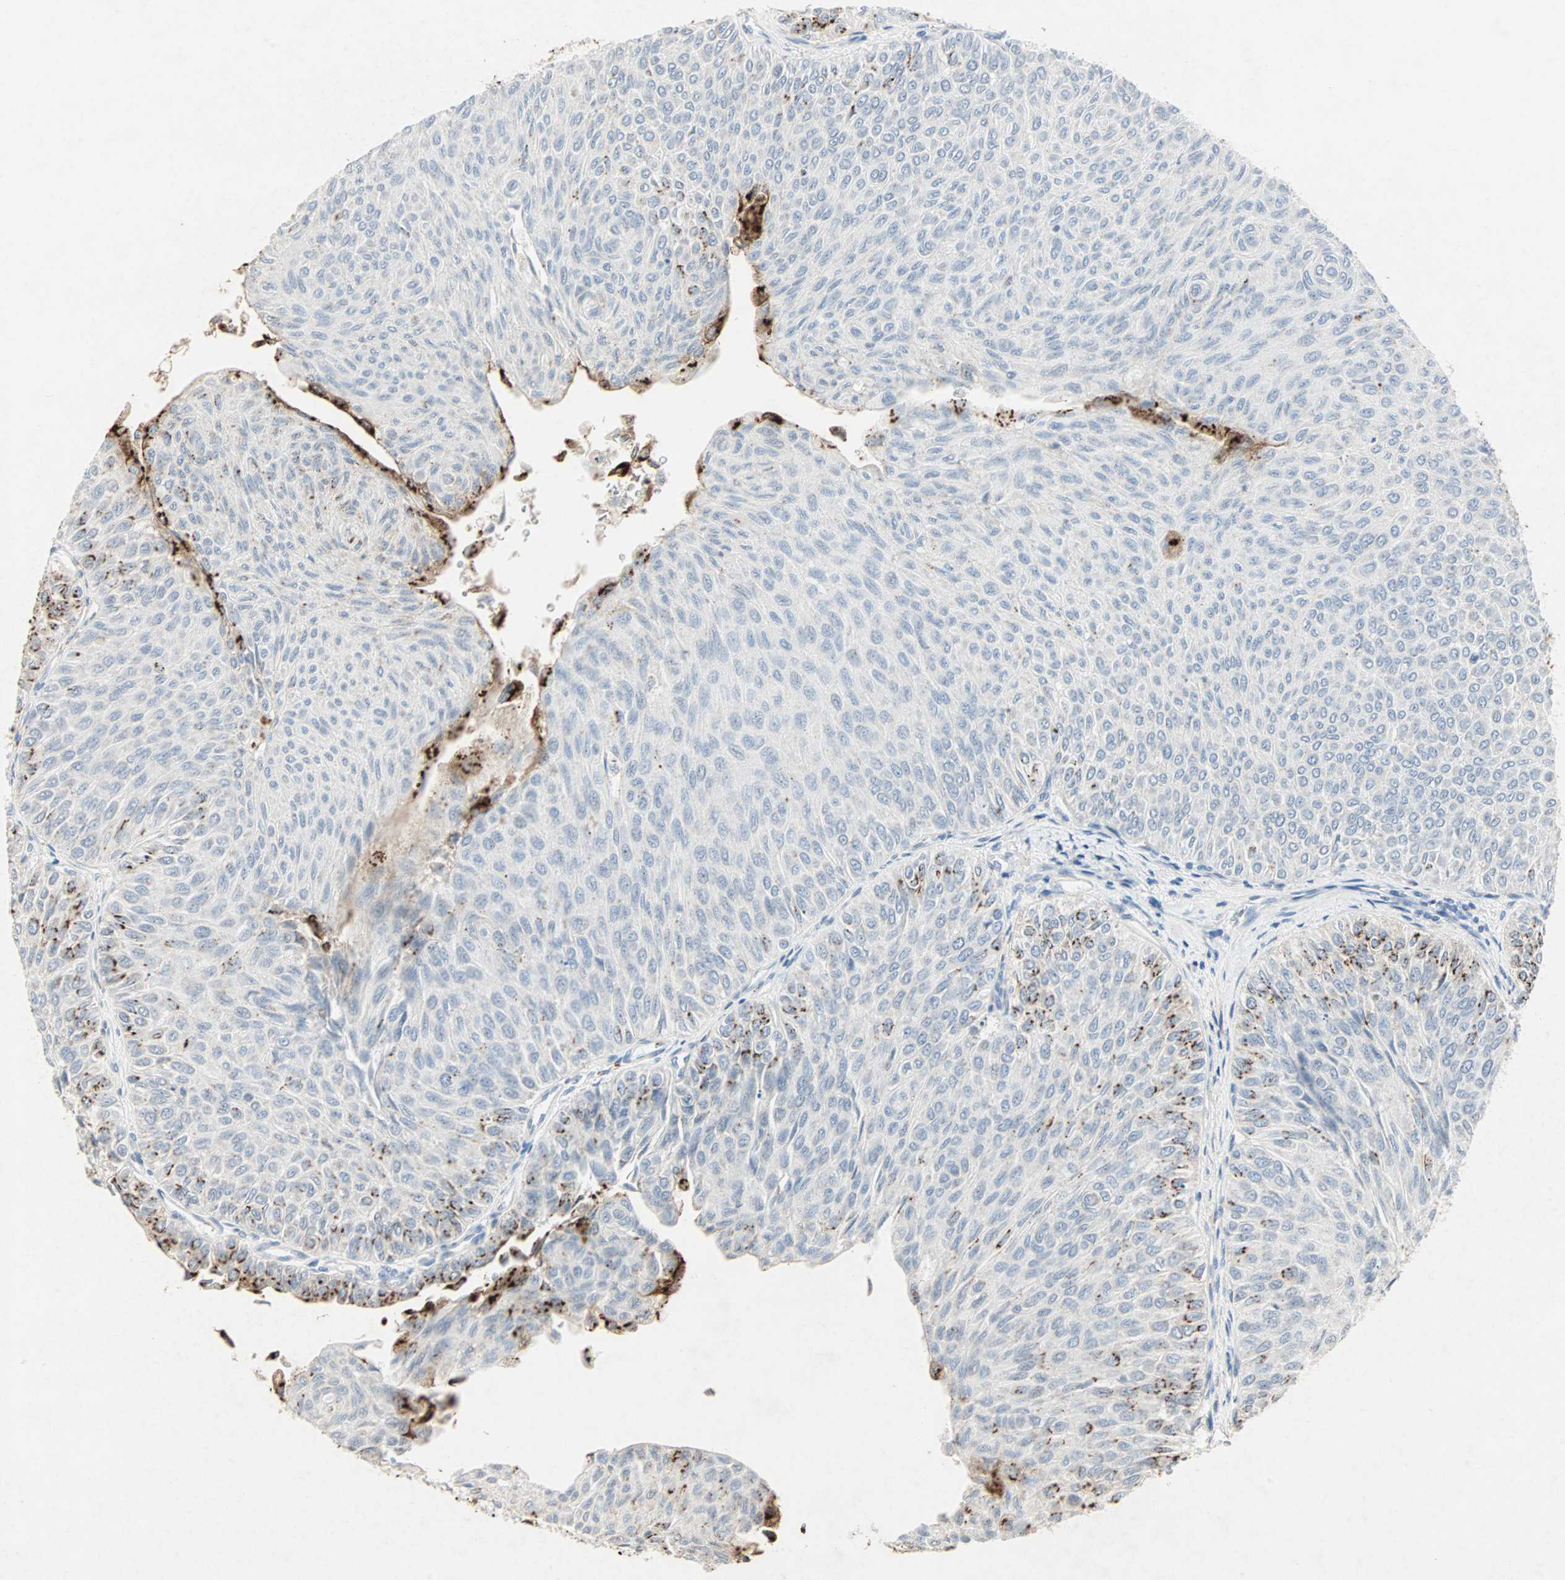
{"staining": {"intensity": "strong", "quantity": "<25%", "location": "cytoplasmic/membranous"}, "tissue": "urothelial cancer", "cell_type": "Tumor cells", "image_type": "cancer", "snomed": [{"axis": "morphology", "description": "Urothelial carcinoma, Low grade"}, {"axis": "topography", "description": "Urinary bladder"}], "caption": "Immunohistochemical staining of low-grade urothelial carcinoma demonstrates strong cytoplasmic/membranous protein staining in about <25% of tumor cells. (Brightfield microscopy of DAB IHC at high magnification).", "gene": "CEACAM6", "patient": {"sex": "male", "age": 78}}